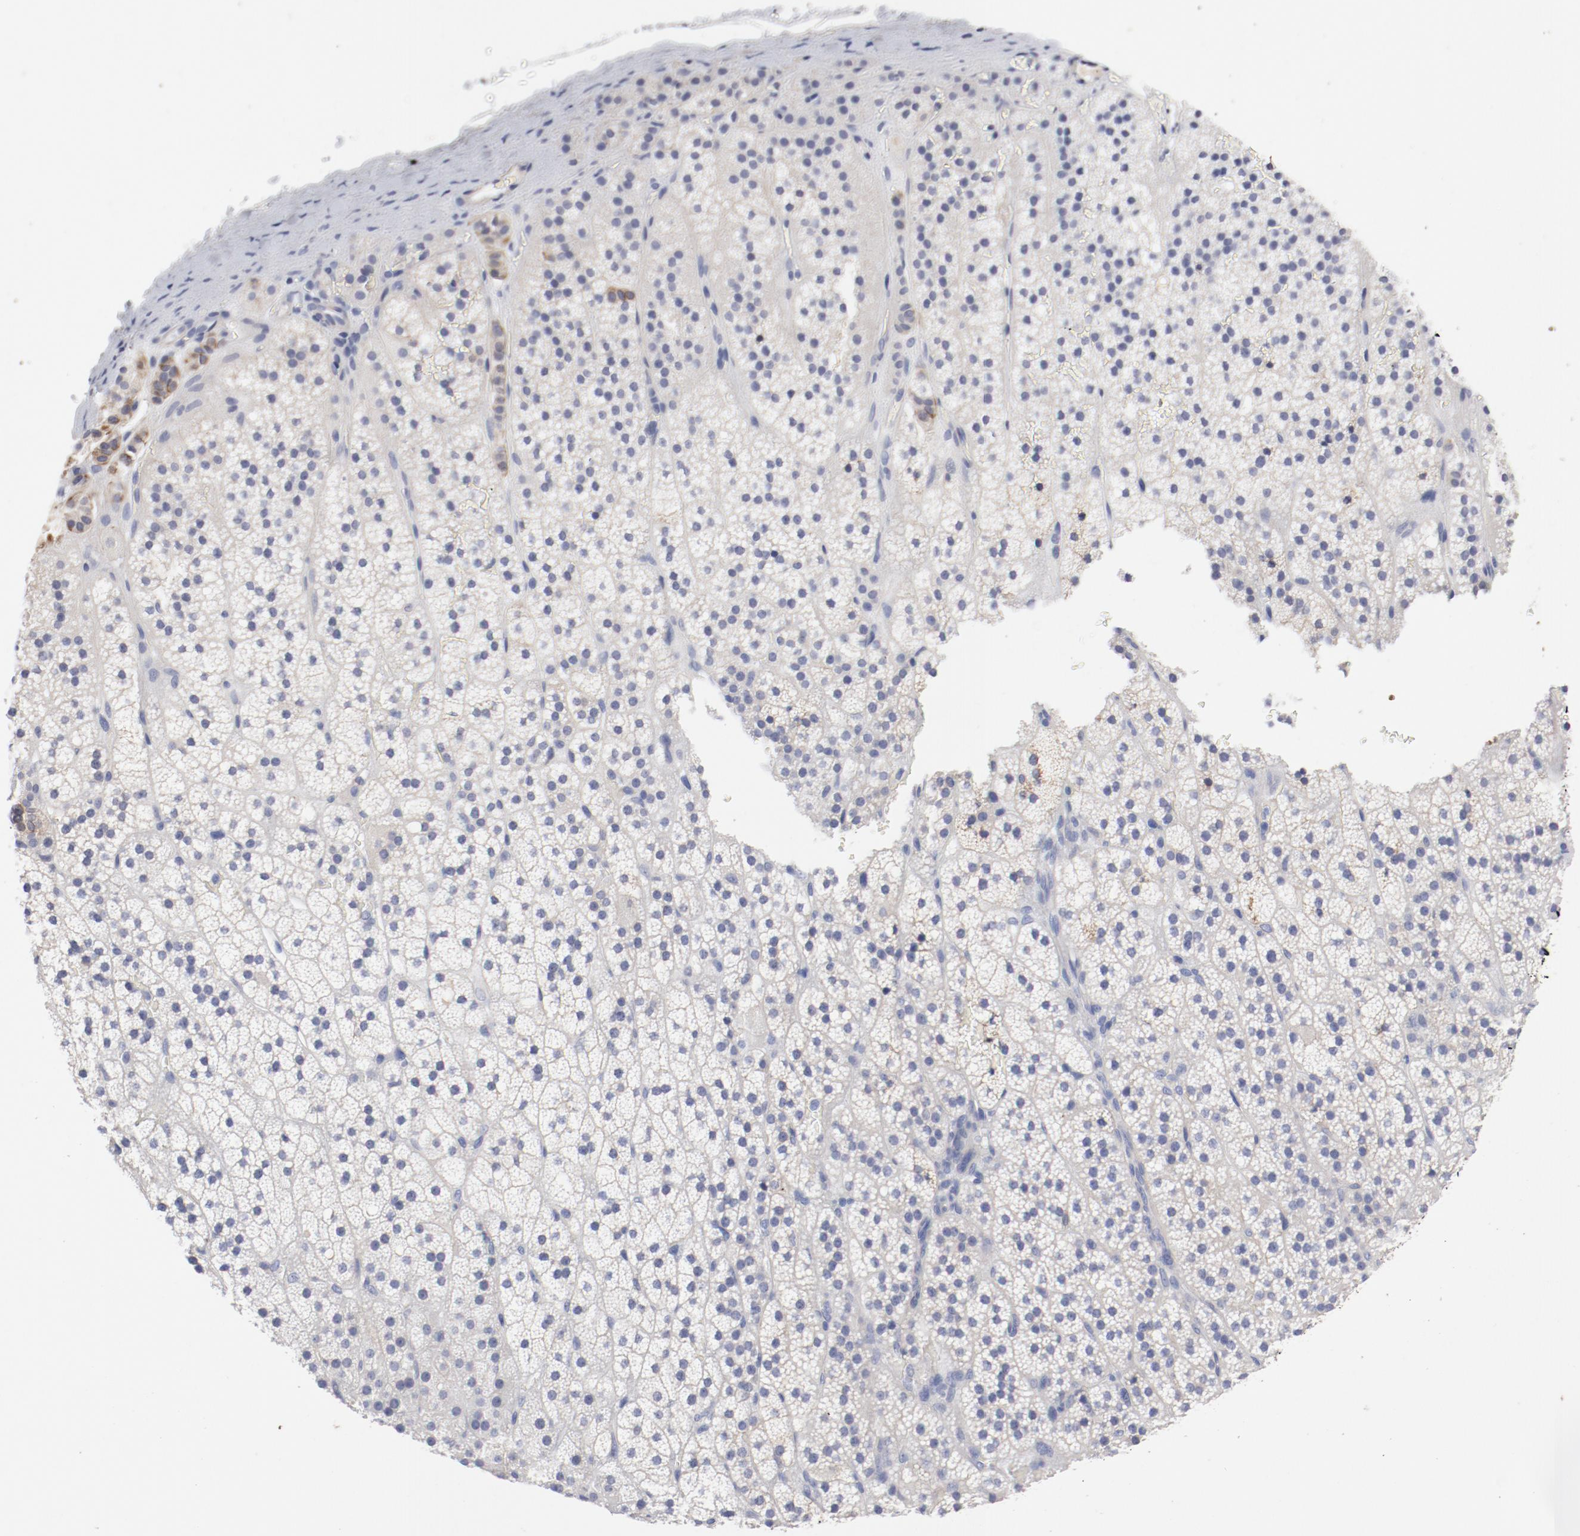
{"staining": {"intensity": "weak", "quantity": "<25%", "location": "cytoplasmic/membranous"}, "tissue": "adrenal gland", "cell_type": "Glandular cells", "image_type": "normal", "snomed": [{"axis": "morphology", "description": "Normal tissue, NOS"}, {"axis": "topography", "description": "Adrenal gland"}], "caption": "IHC micrograph of benign adrenal gland: adrenal gland stained with DAB exhibits no significant protein expression in glandular cells. (DAB (3,3'-diaminobenzidine) immunohistochemistry with hematoxylin counter stain).", "gene": "TSPAN6", "patient": {"sex": "male", "age": 35}}